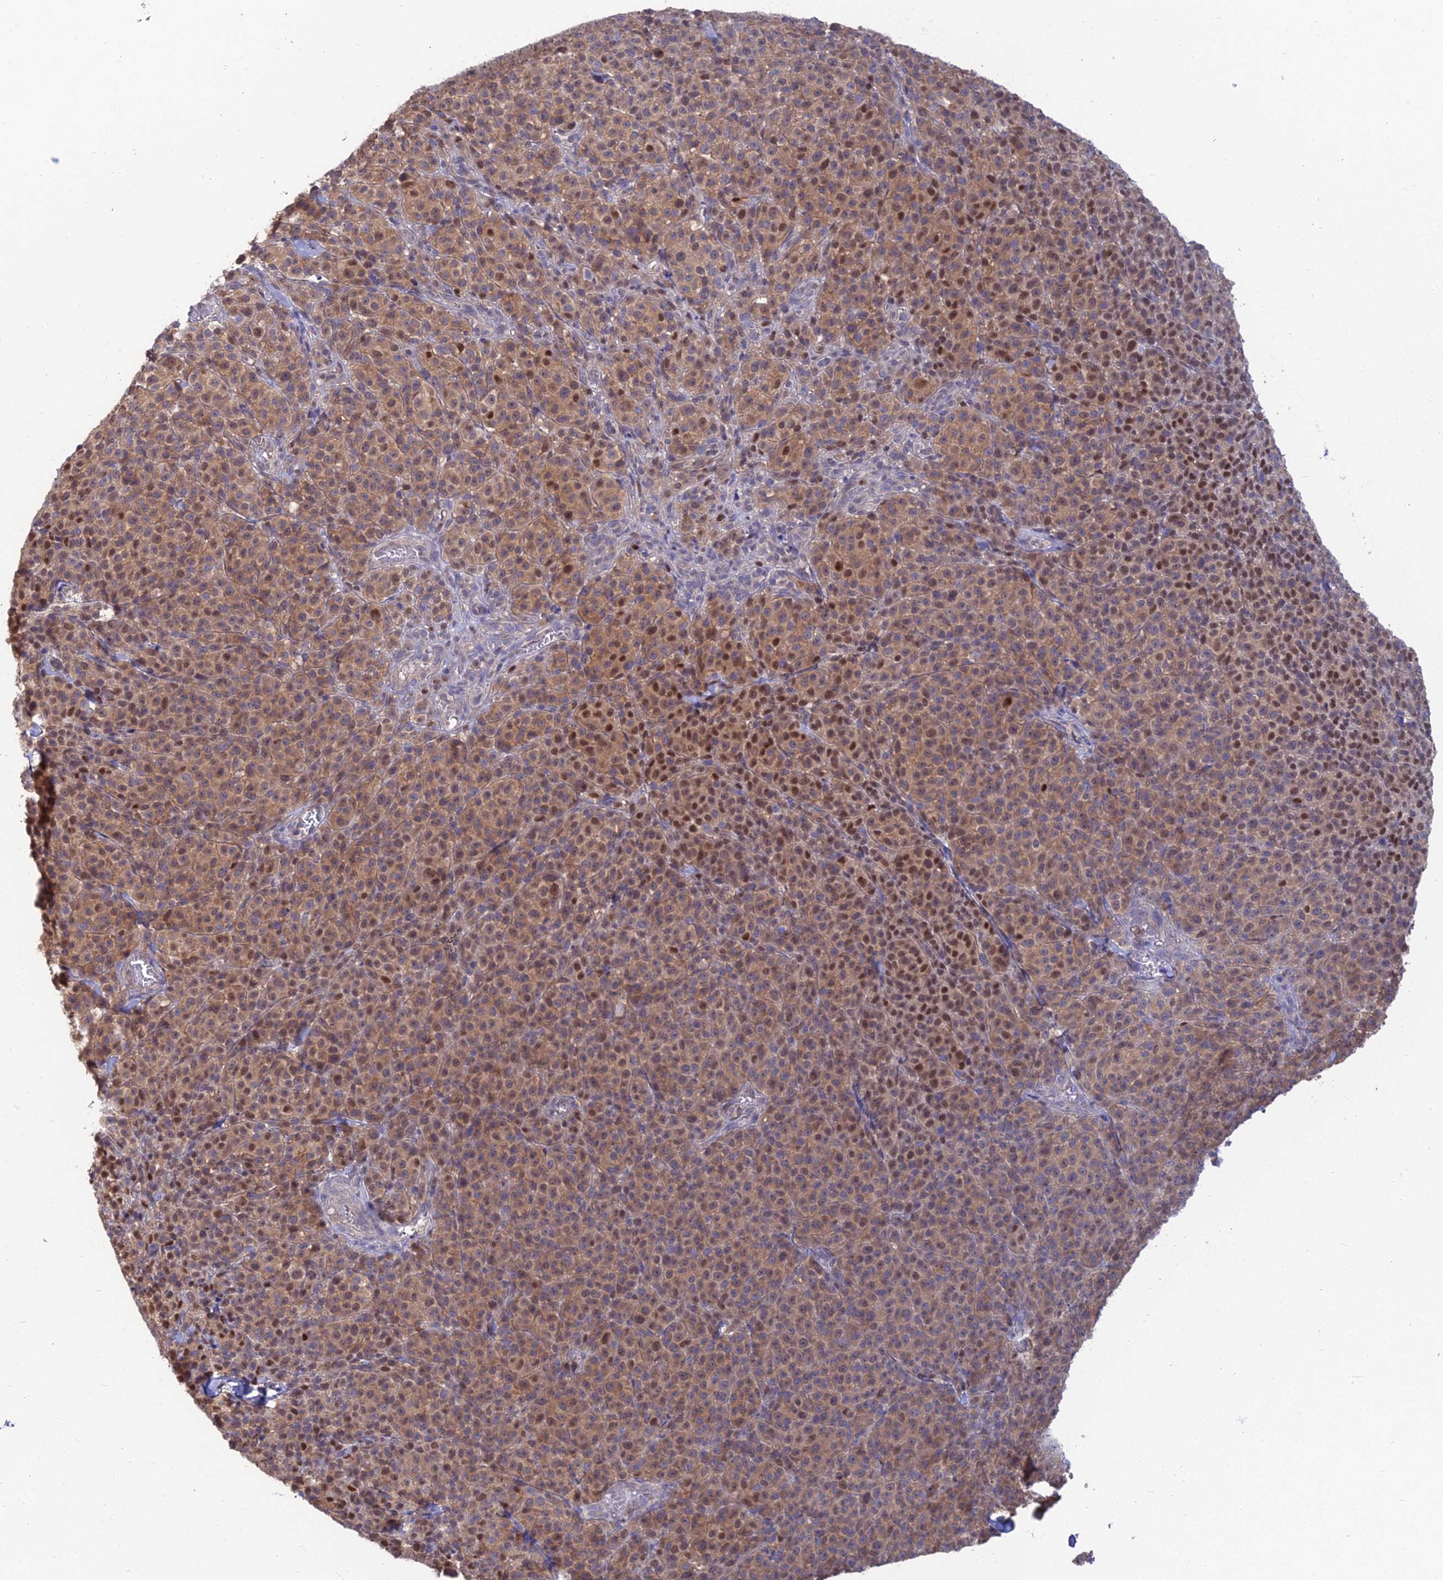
{"staining": {"intensity": "moderate", "quantity": ">75%", "location": "cytoplasmic/membranous,nuclear"}, "tissue": "melanoma", "cell_type": "Tumor cells", "image_type": "cancer", "snomed": [{"axis": "morphology", "description": "Normal tissue, NOS"}, {"axis": "morphology", "description": "Malignant melanoma, NOS"}, {"axis": "topography", "description": "Skin"}], "caption": "Immunohistochemistry (IHC) histopathology image of human malignant melanoma stained for a protein (brown), which exhibits medium levels of moderate cytoplasmic/membranous and nuclear staining in about >75% of tumor cells.", "gene": "DNPEP", "patient": {"sex": "female", "age": 34}}